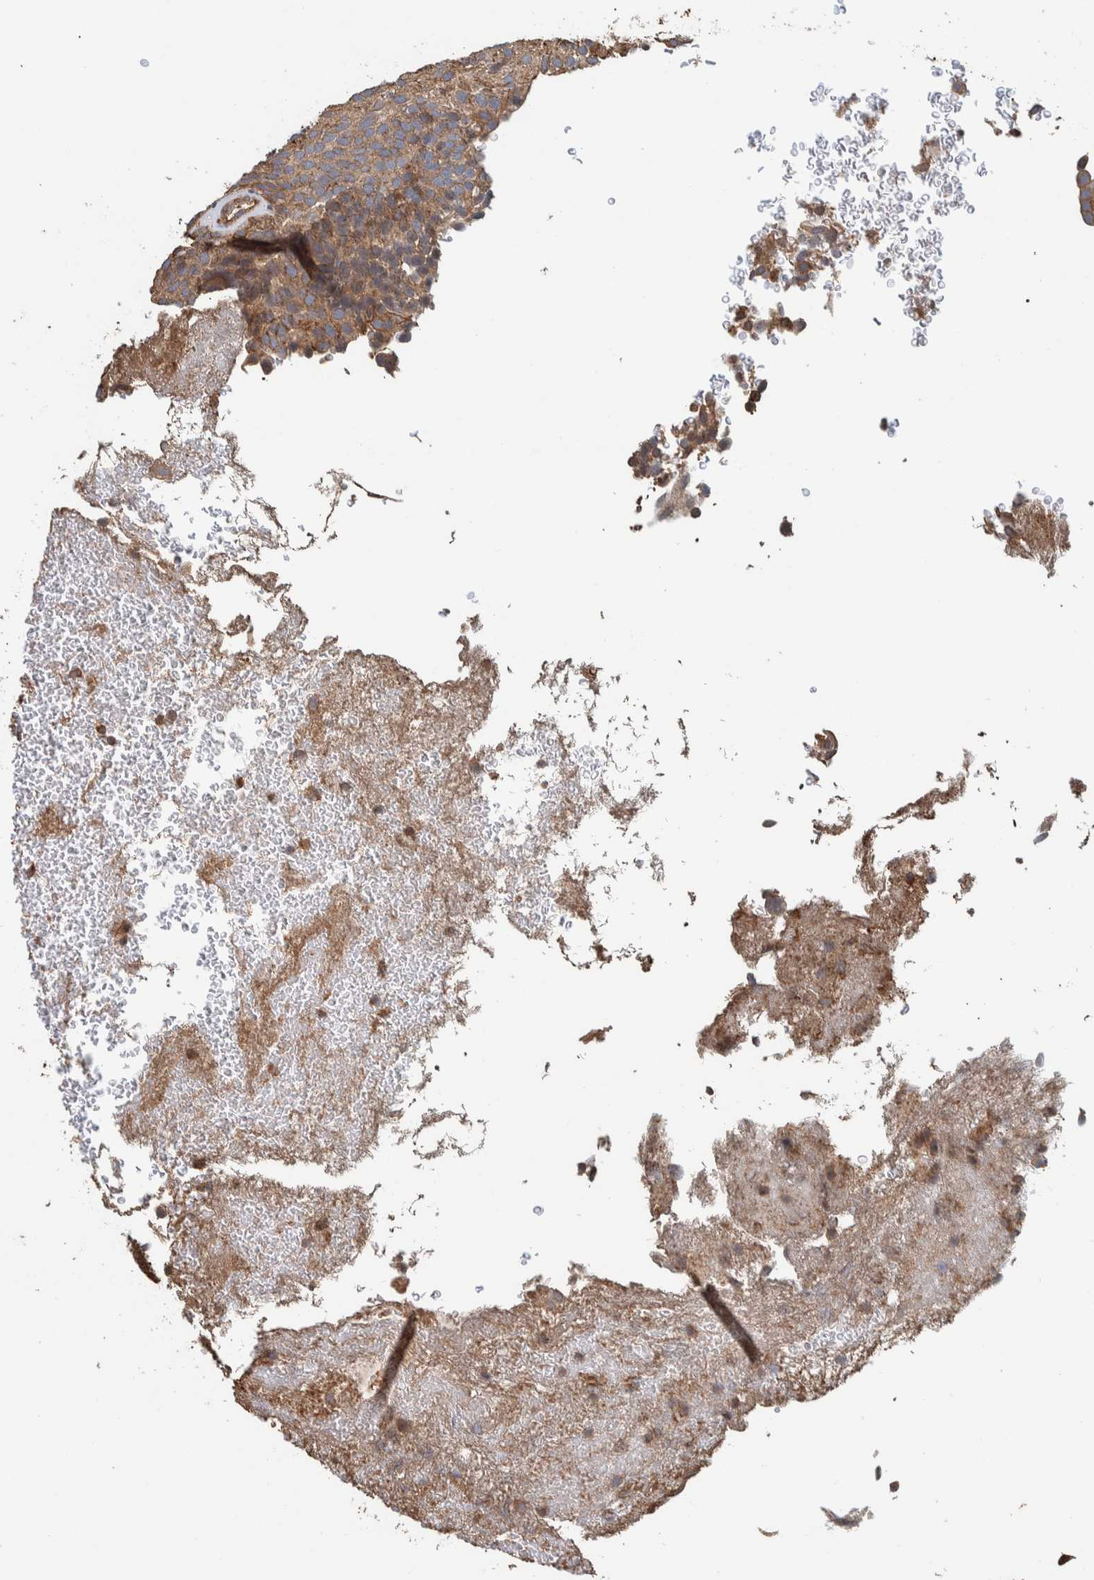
{"staining": {"intensity": "moderate", "quantity": ">75%", "location": "cytoplasmic/membranous"}, "tissue": "urothelial cancer", "cell_type": "Tumor cells", "image_type": "cancer", "snomed": [{"axis": "morphology", "description": "Urothelial carcinoma, Low grade"}, {"axis": "topography", "description": "Urinary bladder"}], "caption": "A photomicrograph of urothelial carcinoma (low-grade) stained for a protein shows moderate cytoplasmic/membranous brown staining in tumor cells. (IHC, brightfield microscopy, high magnification).", "gene": "PLA2G3", "patient": {"sex": "male", "age": 78}}